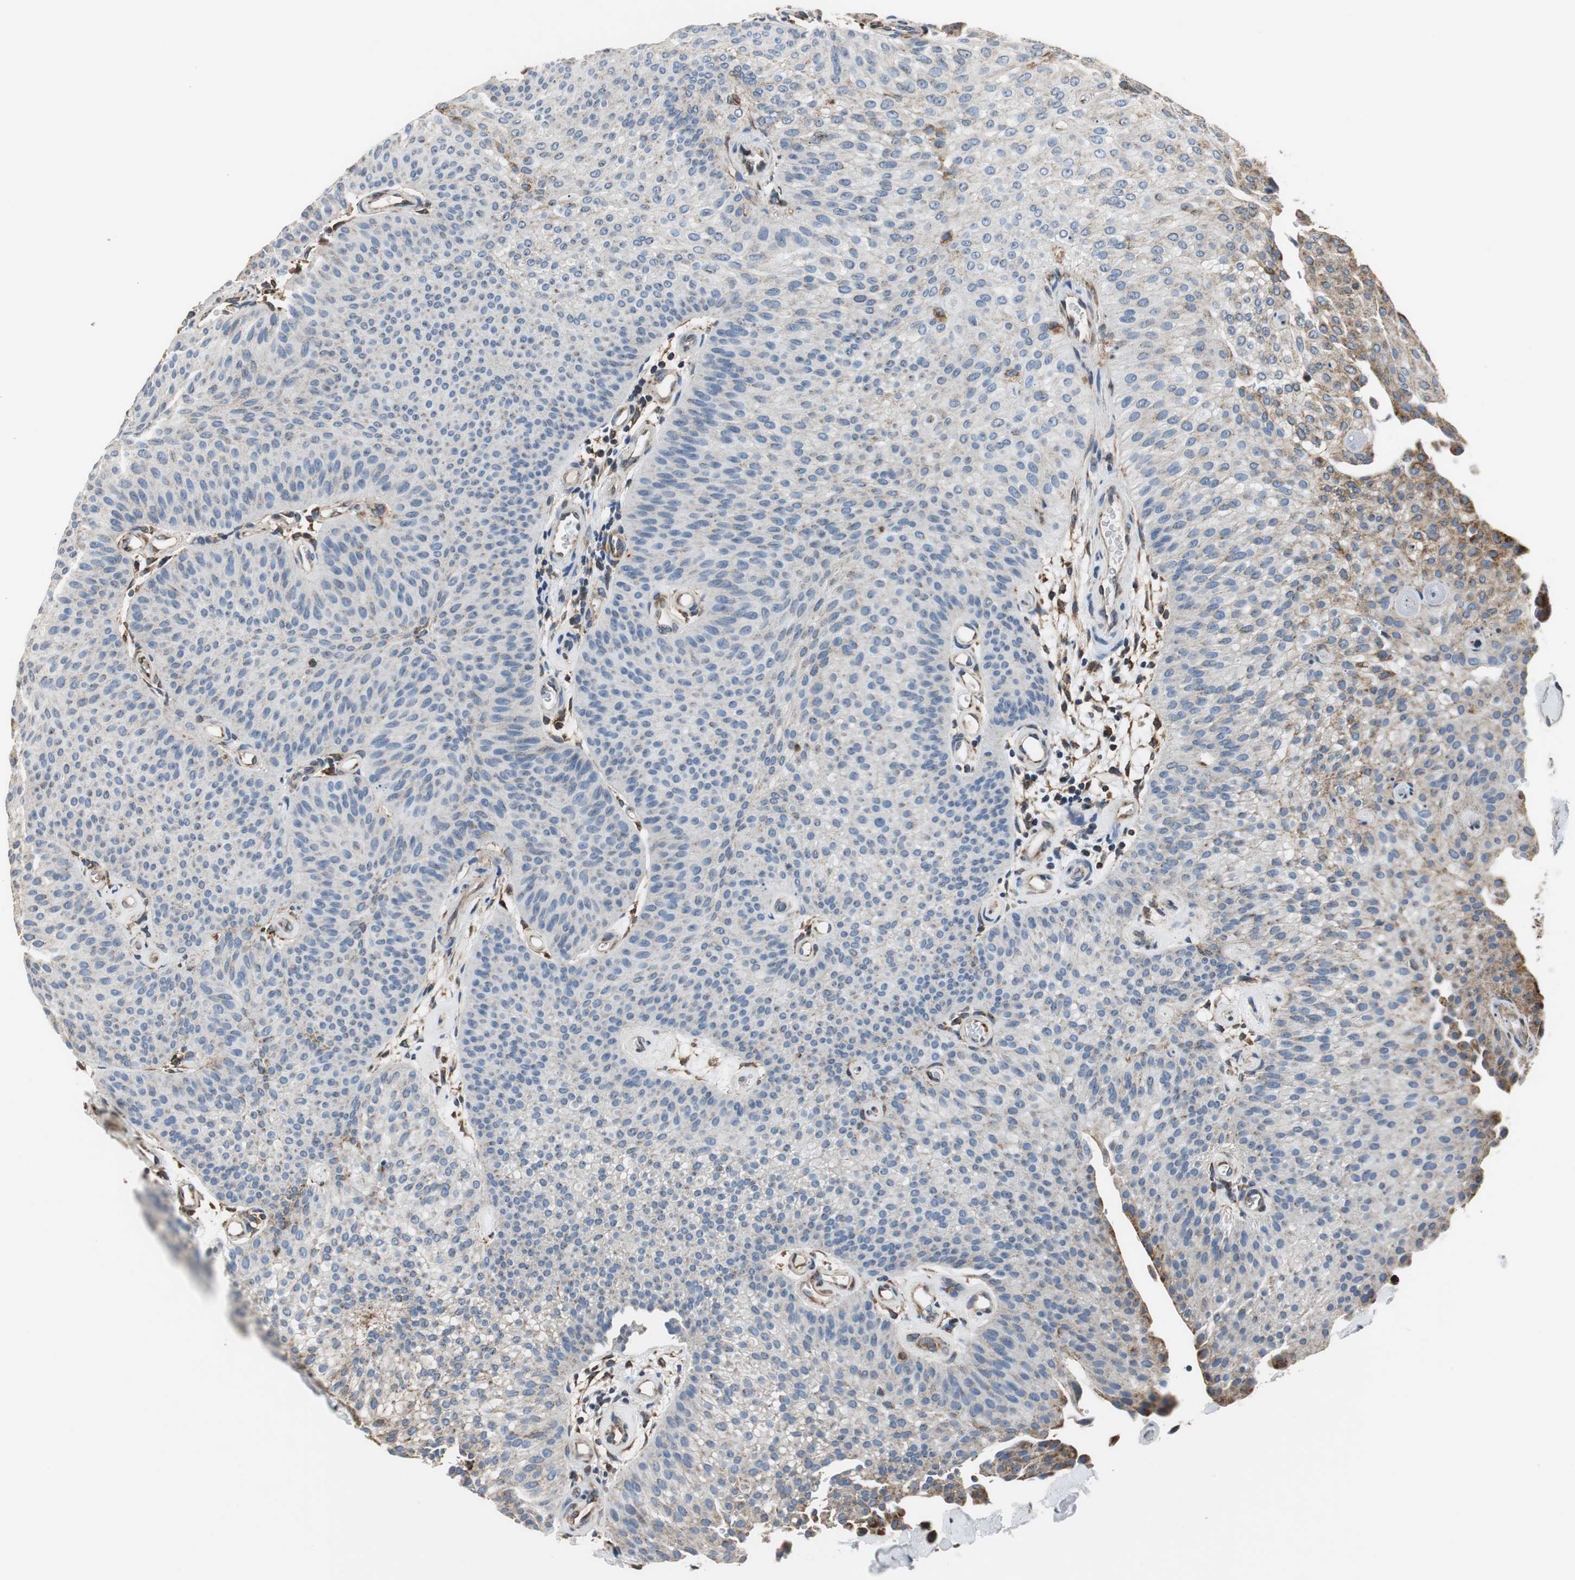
{"staining": {"intensity": "weak", "quantity": "25%-75%", "location": "cytoplasmic/membranous,nuclear"}, "tissue": "urothelial cancer", "cell_type": "Tumor cells", "image_type": "cancer", "snomed": [{"axis": "morphology", "description": "Urothelial carcinoma, Low grade"}, {"axis": "topography", "description": "Urinary bladder"}], "caption": "This is a photomicrograph of immunohistochemistry staining of urothelial cancer, which shows weak expression in the cytoplasmic/membranous and nuclear of tumor cells.", "gene": "GSTK1", "patient": {"sex": "female", "age": 60}}